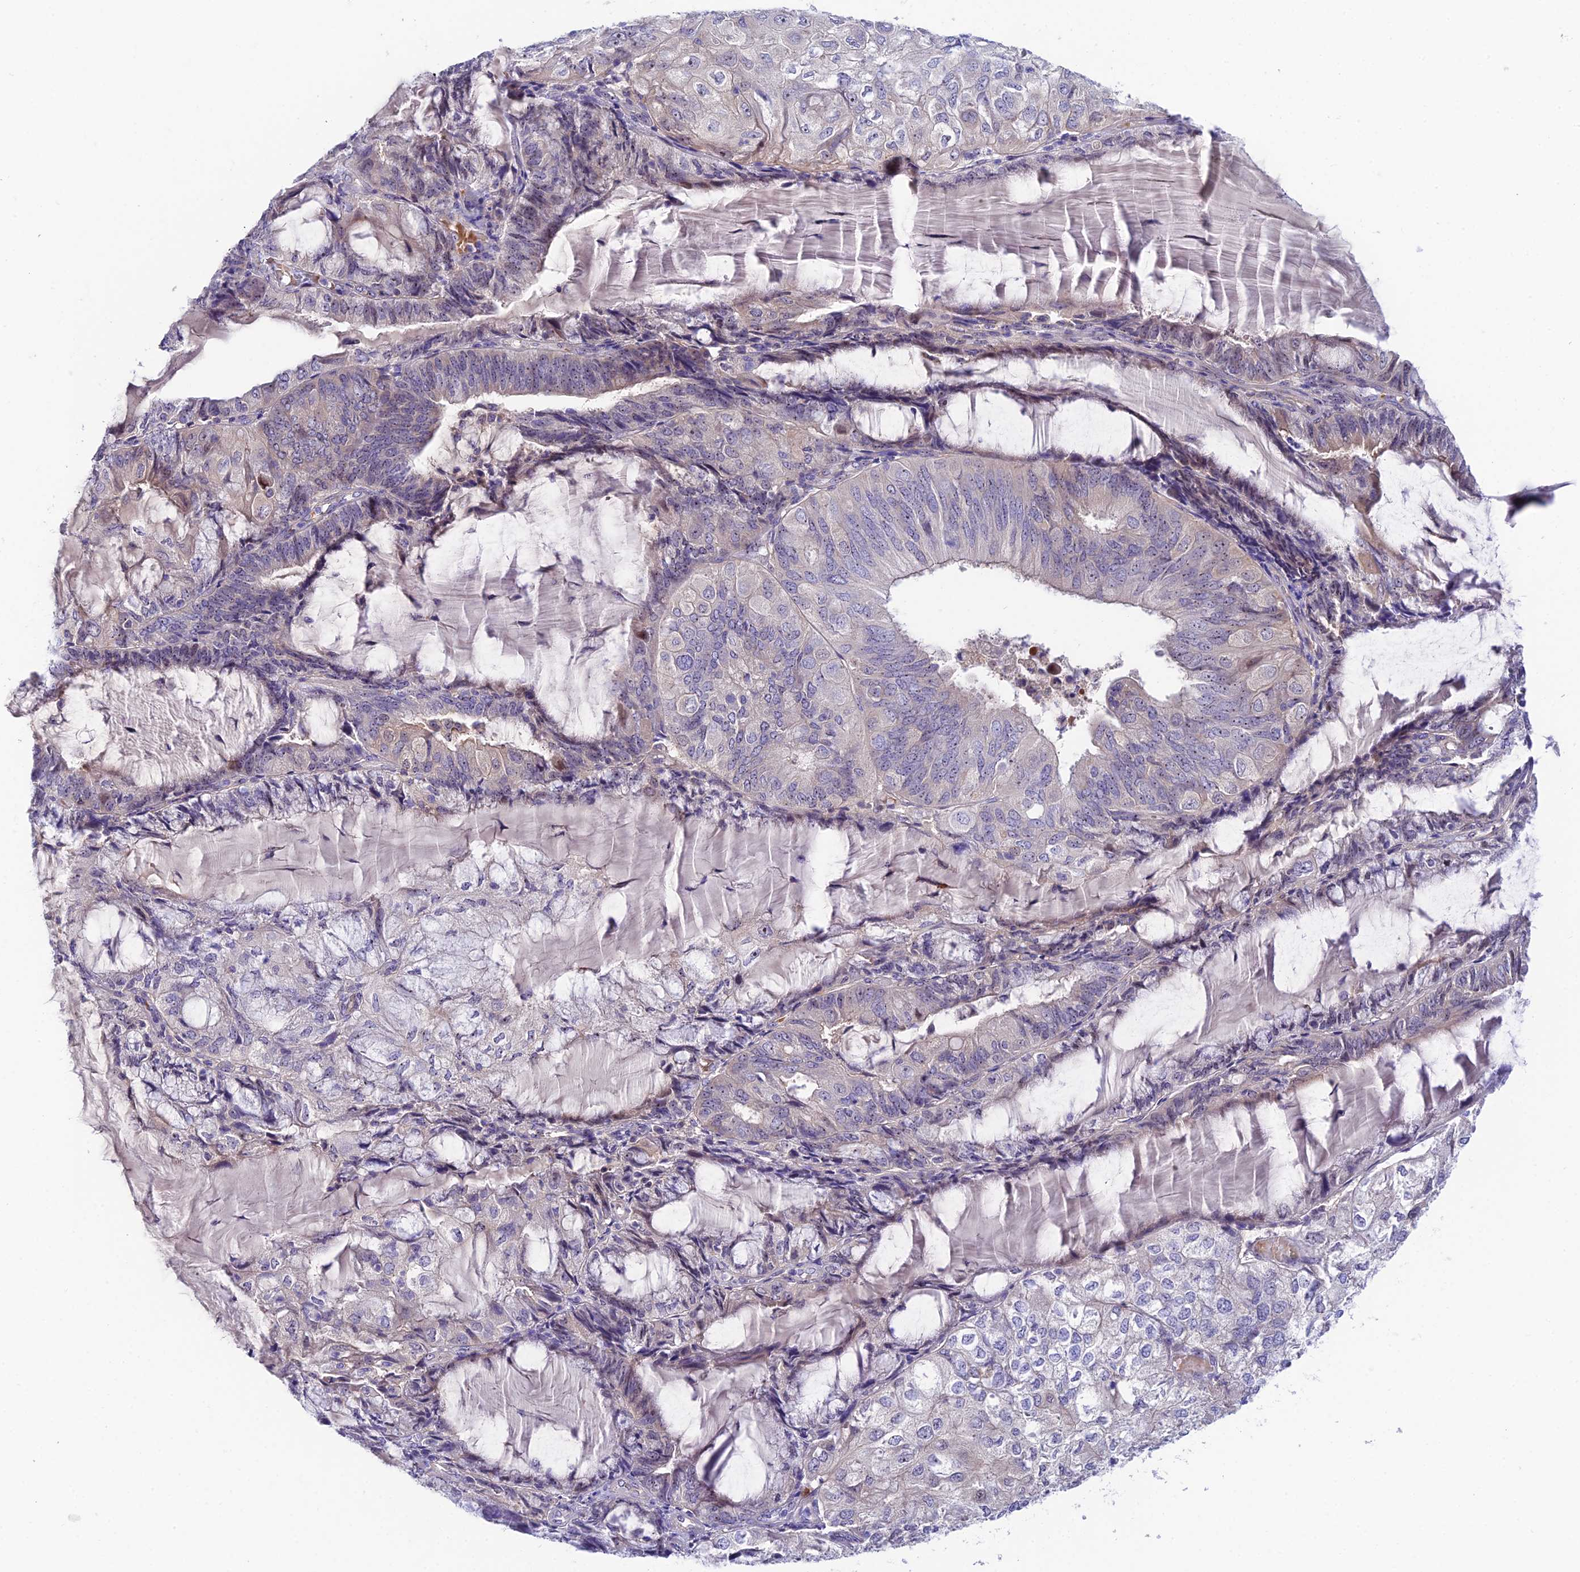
{"staining": {"intensity": "weak", "quantity": "<25%", "location": "cytoplasmic/membranous"}, "tissue": "endometrial cancer", "cell_type": "Tumor cells", "image_type": "cancer", "snomed": [{"axis": "morphology", "description": "Adenocarcinoma, NOS"}, {"axis": "topography", "description": "Endometrium"}], "caption": "This is an immunohistochemistry (IHC) histopathology image of adenocarcinoma (endometrial). There is no expression in tumor cells.", "gene": "DUSP29", "patient": {"sex": "female", "age": 81}}